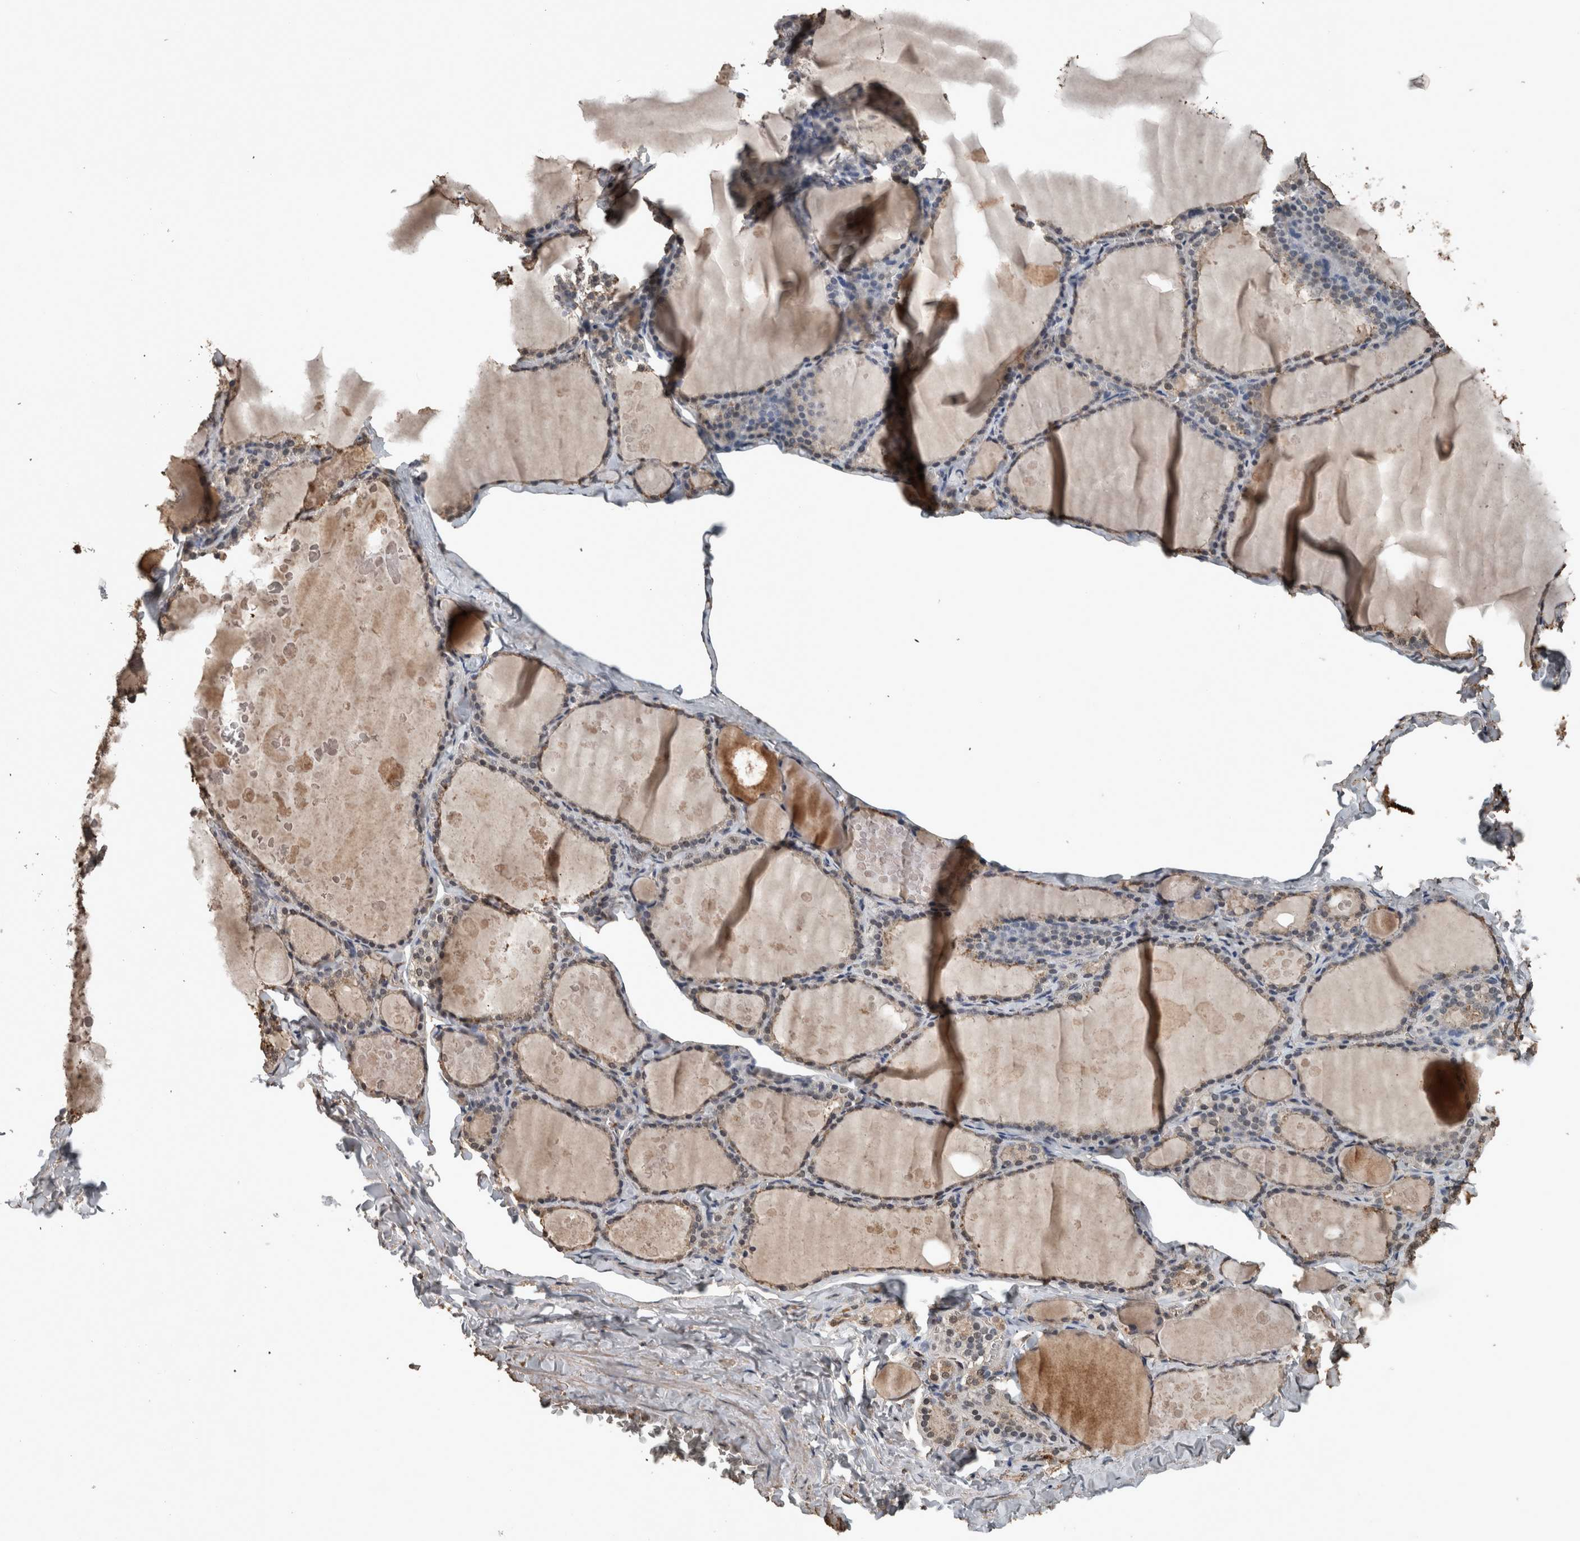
{"staining": {"intensity": "moderate", "quantity": "25%-75%", "location": "cytoplasmic/membranous"}, "tissue": "thyroid gland", "cell_type": "Glandular cells", "image_type": "normal", "snomed": [{"axis": "morphology", "description": "Normal tissue, NOS"}, {"axis": "topography", "description": "Thyroid gland"}], "caption": "DAB immunohistochemical staining of unremarkable thyroid gland reveals moderate cytoplasmic/membranous protein staining in approximately 25%-75% of glandular cells. Nuclei are stained in blue.", "gene": "FGFRL1", "patient": {"sex": "male", "age": 56}}